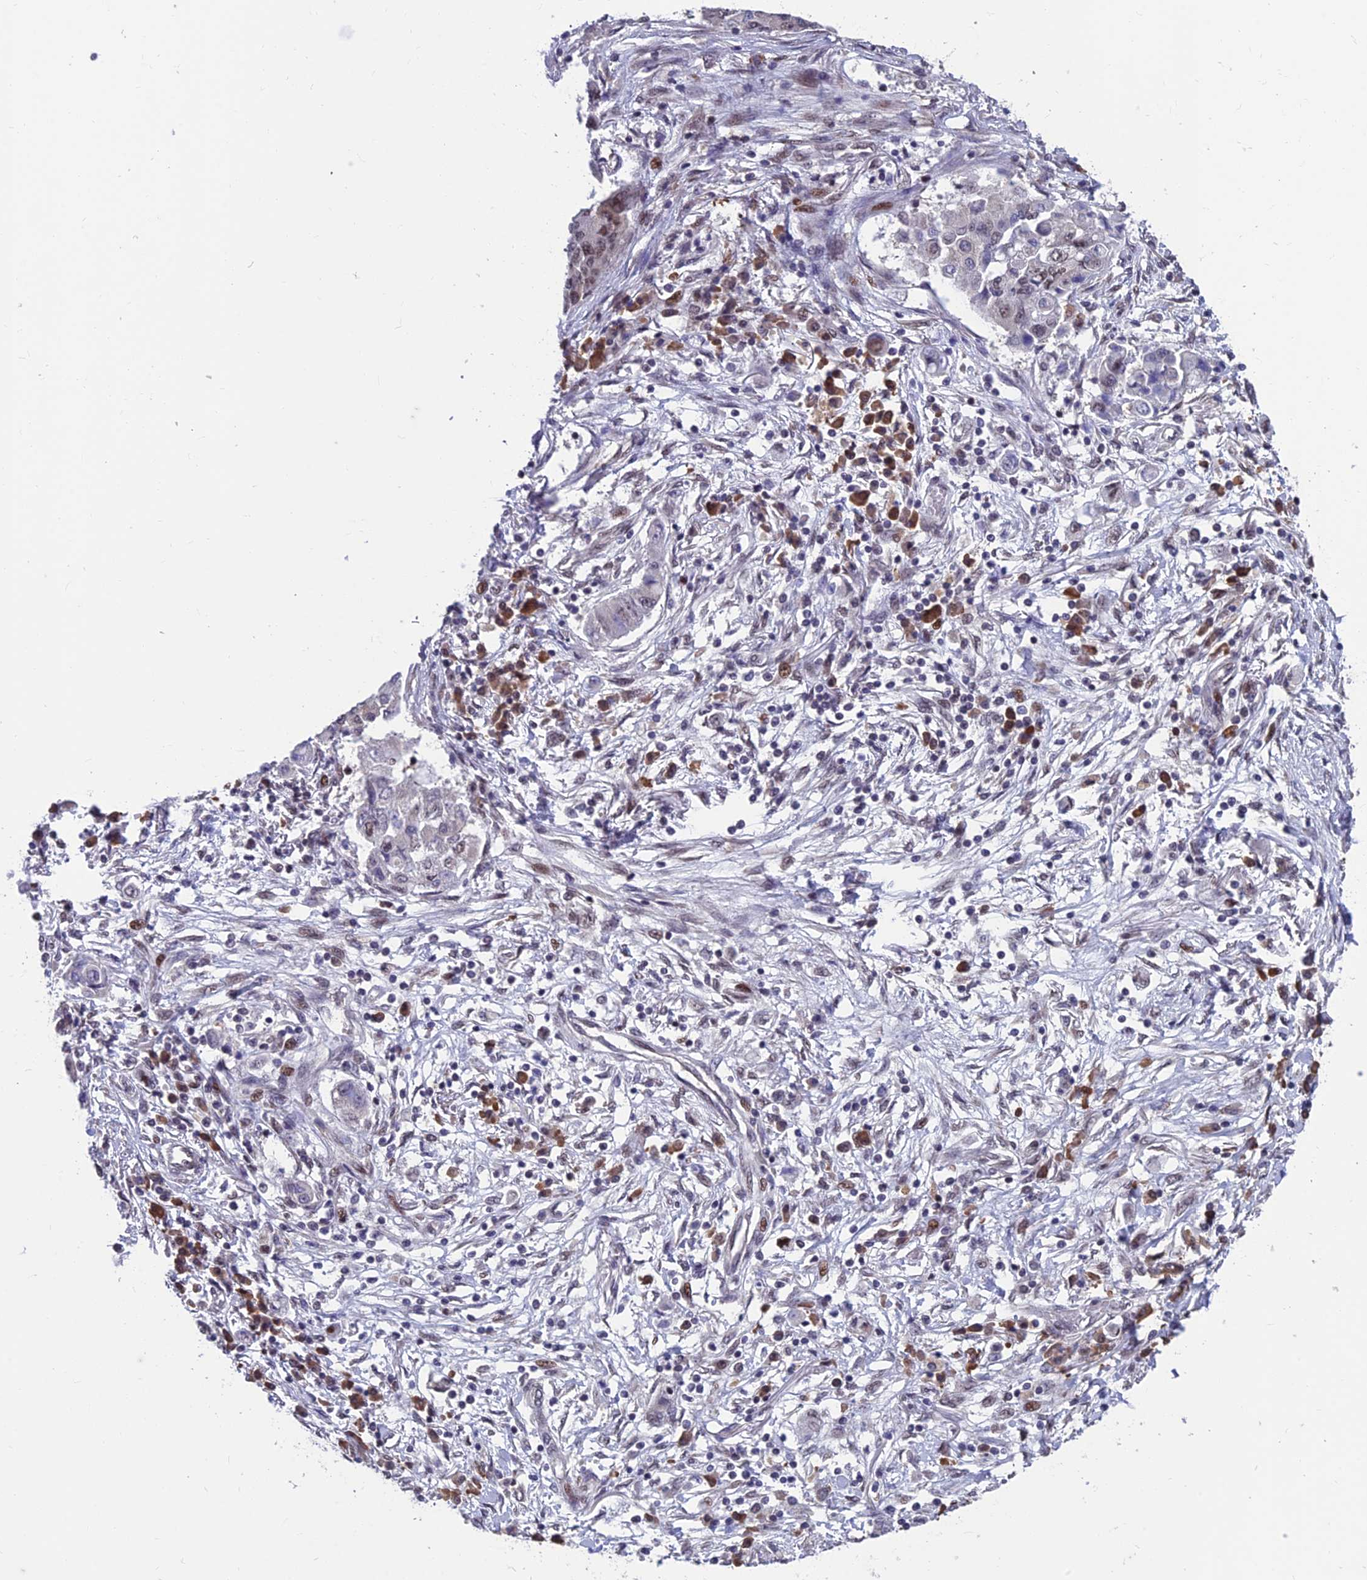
{"staining": {"intensity": "weak", "quantity": "<25%", "location": "nuclear"}, "tissue": "lung cancer", "cell_type": "Tumor cells", "image_type": "cancer", "snomed": [{"axis": "morphology", "description": "Squamous cell carcinoma, NOS"}, {"axis": "topography", "description": "Lung"}], "caption": "This is an immunohistochemistry micrograph of human lung cancer (squamous cell carcinoma). There is no expression in tumor cells.", "gene": "KIAA1191", "patient": {"sex": "male", "age": 74}}